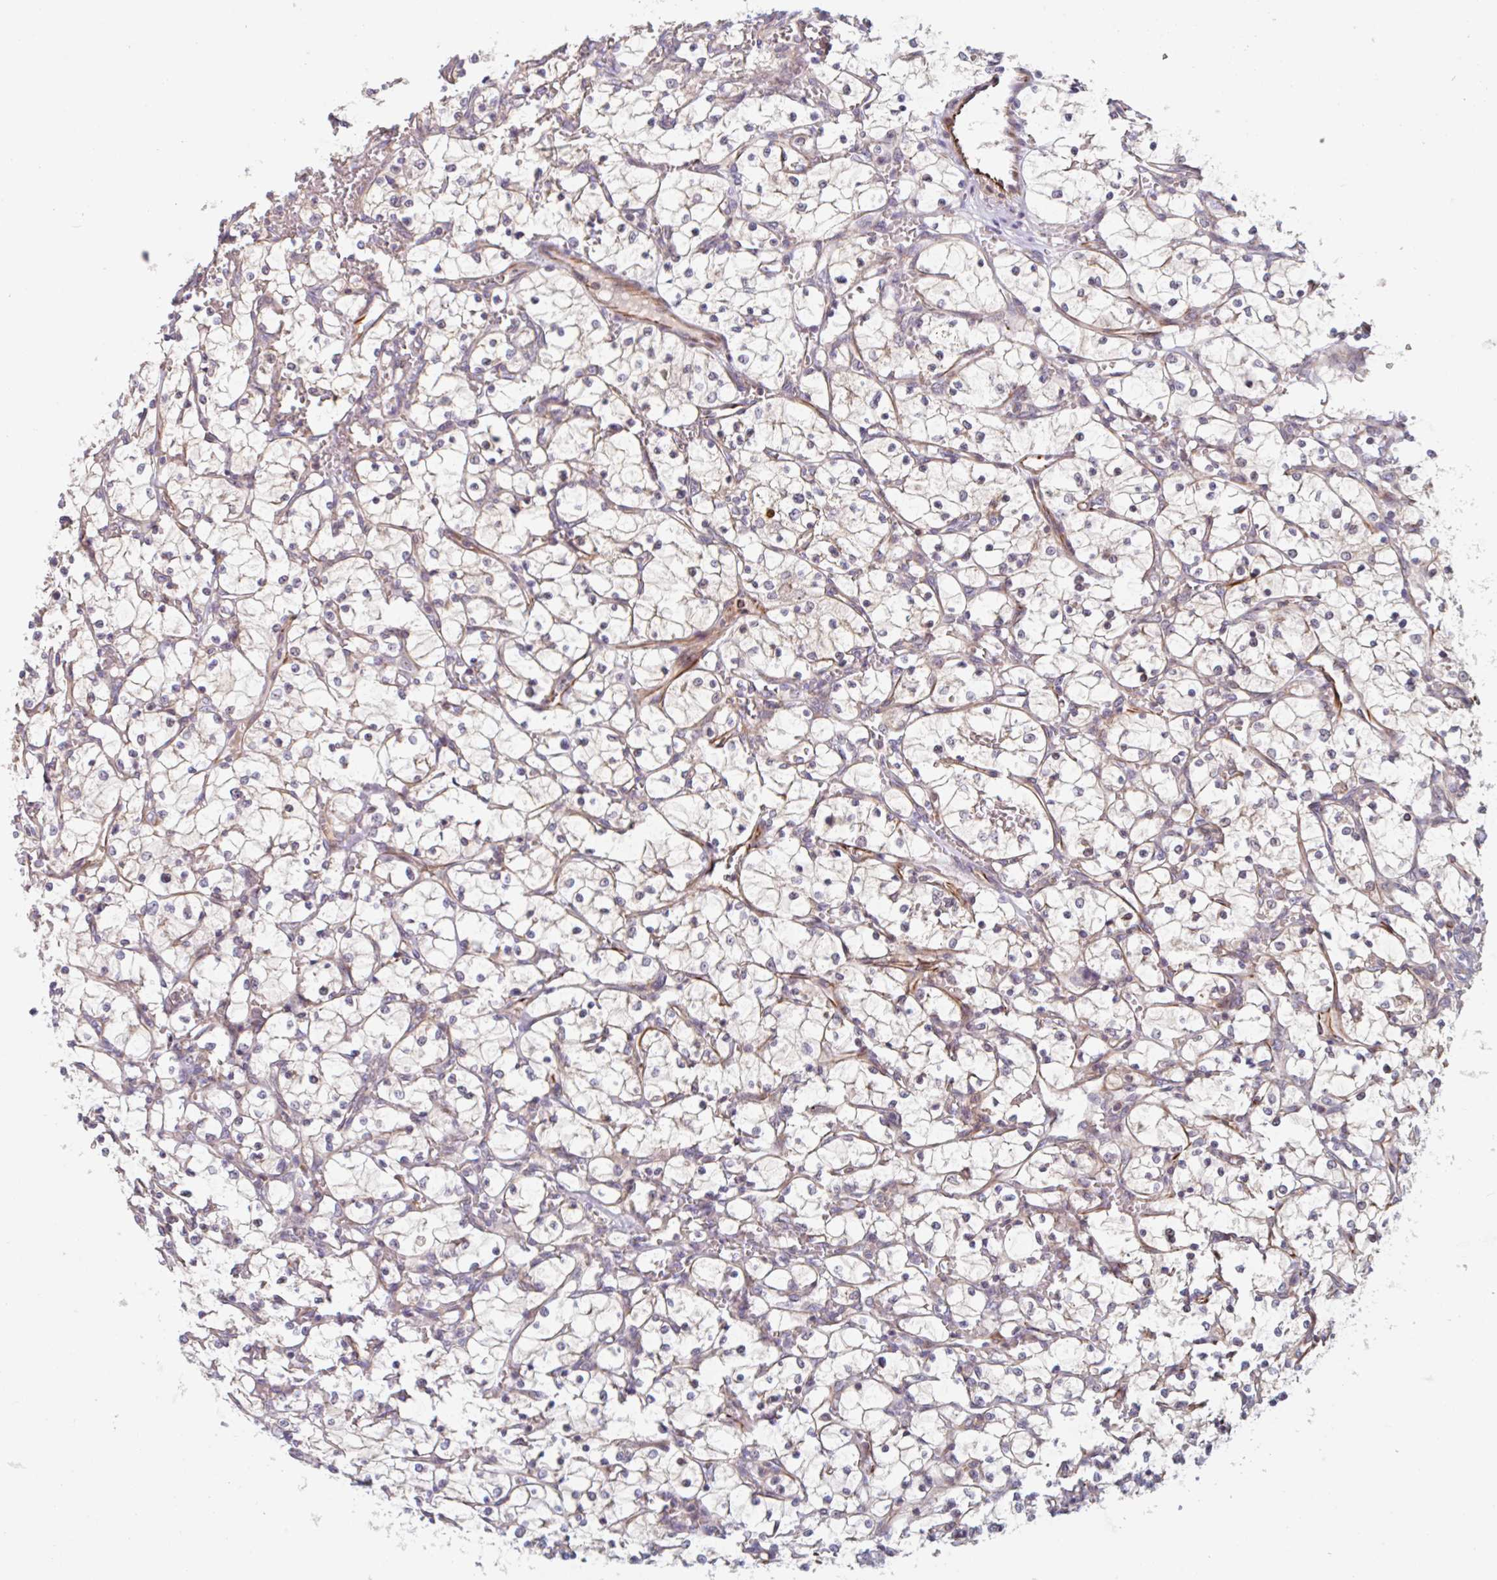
{"staining": {"intensity": "weak", "quantity": "<25%", "location": "cytoplasmic/membranous"}, "tissue": "renal cancer", "cell_type": "Tumor cells", "image_type": "cancer", "snomed": [{"axis": "morphology", "description": "Adenocarcinoma, NOS"}, {"axis": "topography", "description": "Kidney"}], "caption": "The photomicrograph displays no significant expression in tumor cells of renal adenocarcinoma.", "gene": "NUB1", "patient": {"sex": "female", "age": 69}}